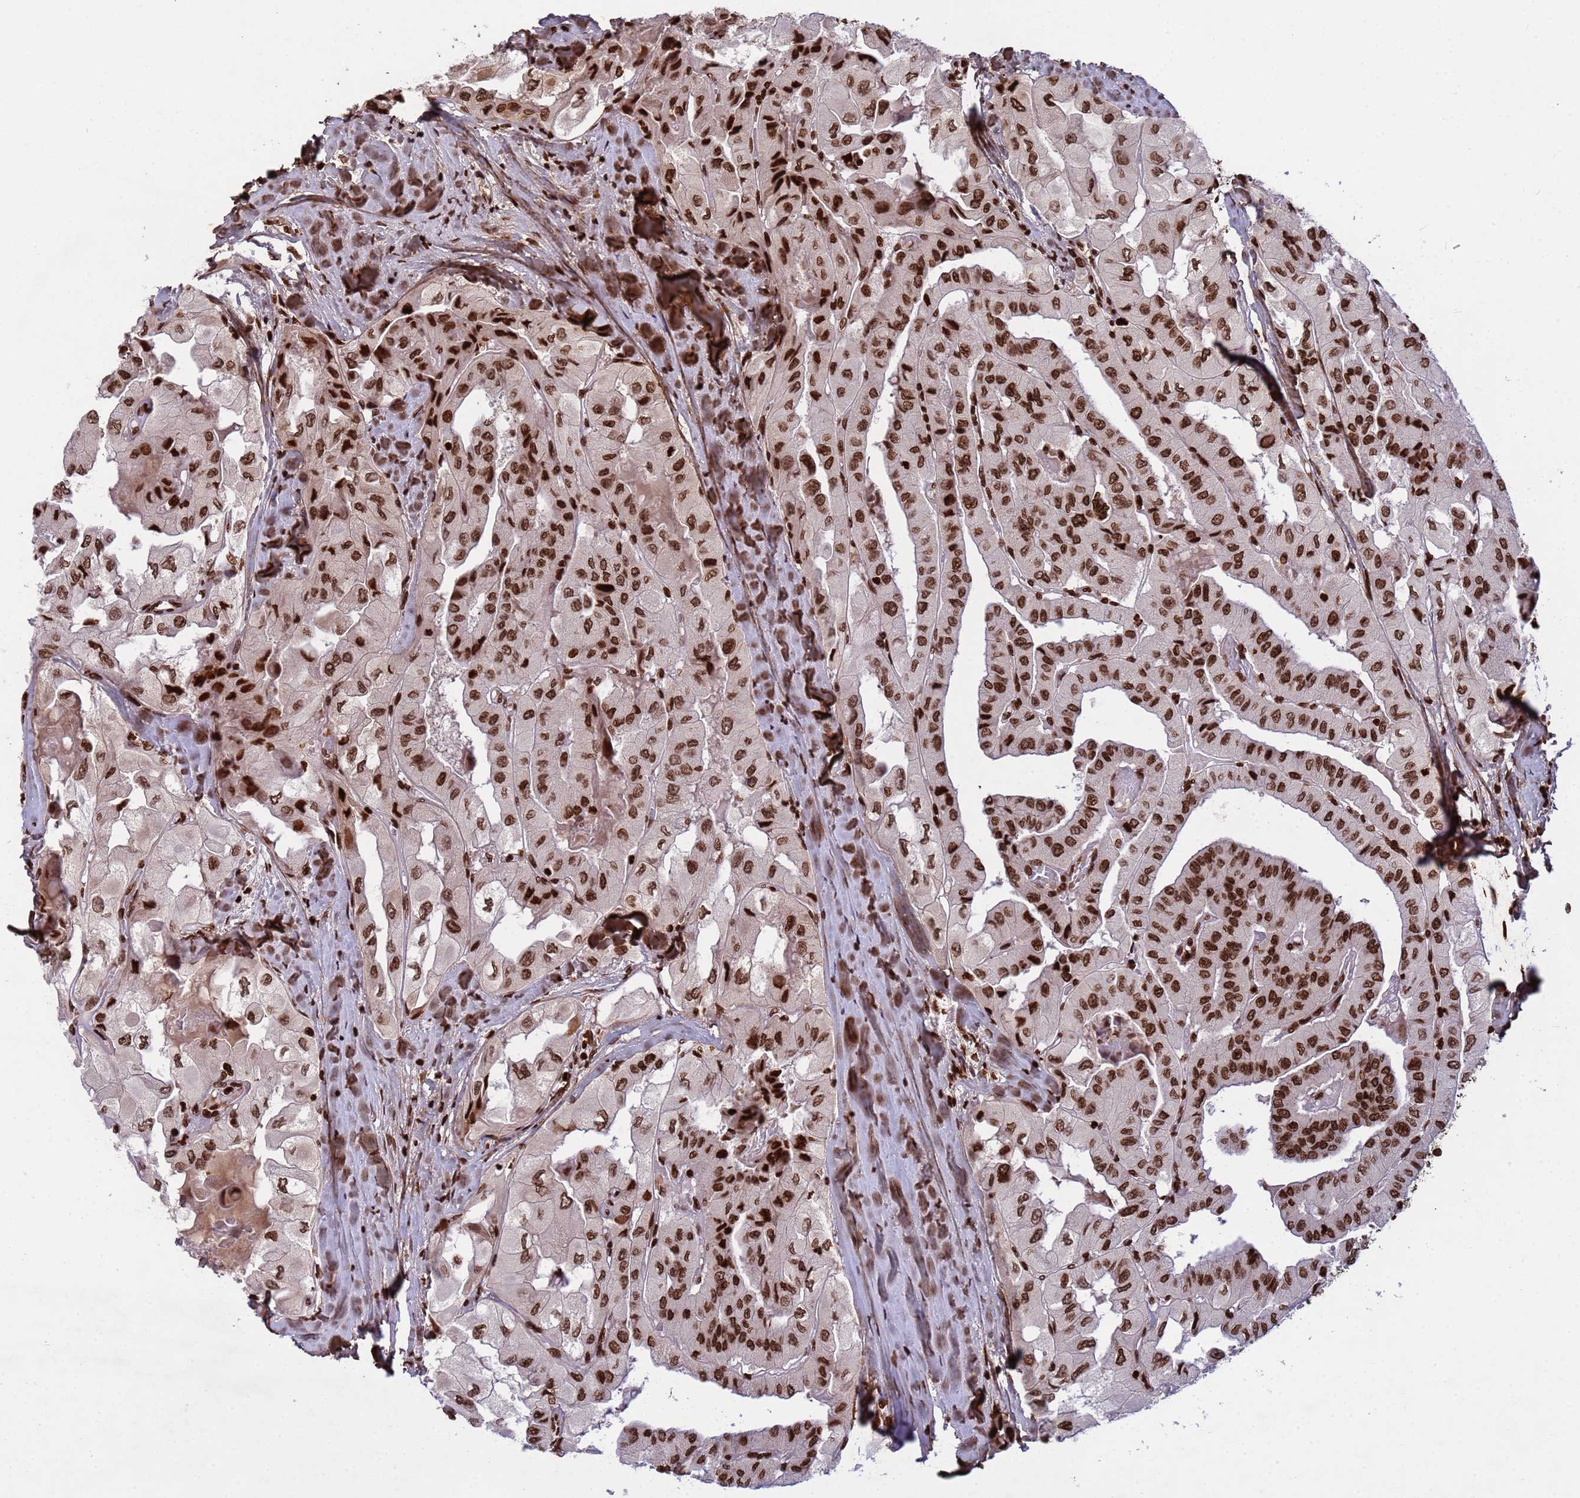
{"staining": {"intensity": "strong", "quantity": ">75%", "location": "nuclear"}, "tissue": "thyroid cancer", "cell_type": "Tumor cells", "image_type": "cancer", "snomed": [{"axis": "morphology", "description": "Normal tissue, NOS"}, {"axis": "morphology", "description": "Papillary adenocarcinoma, NOS"}, {"axis": "topography", "description": "Thyroid gland"}], "caption": "IHC (DAB) staining of human thyroid cancer (papillary adenocarcinoma) exhibits strong nuclear protein expression in about >75% of tumor cells.", "gene": "H3-3B", "patient": {"sex": "female", "age": 59}}